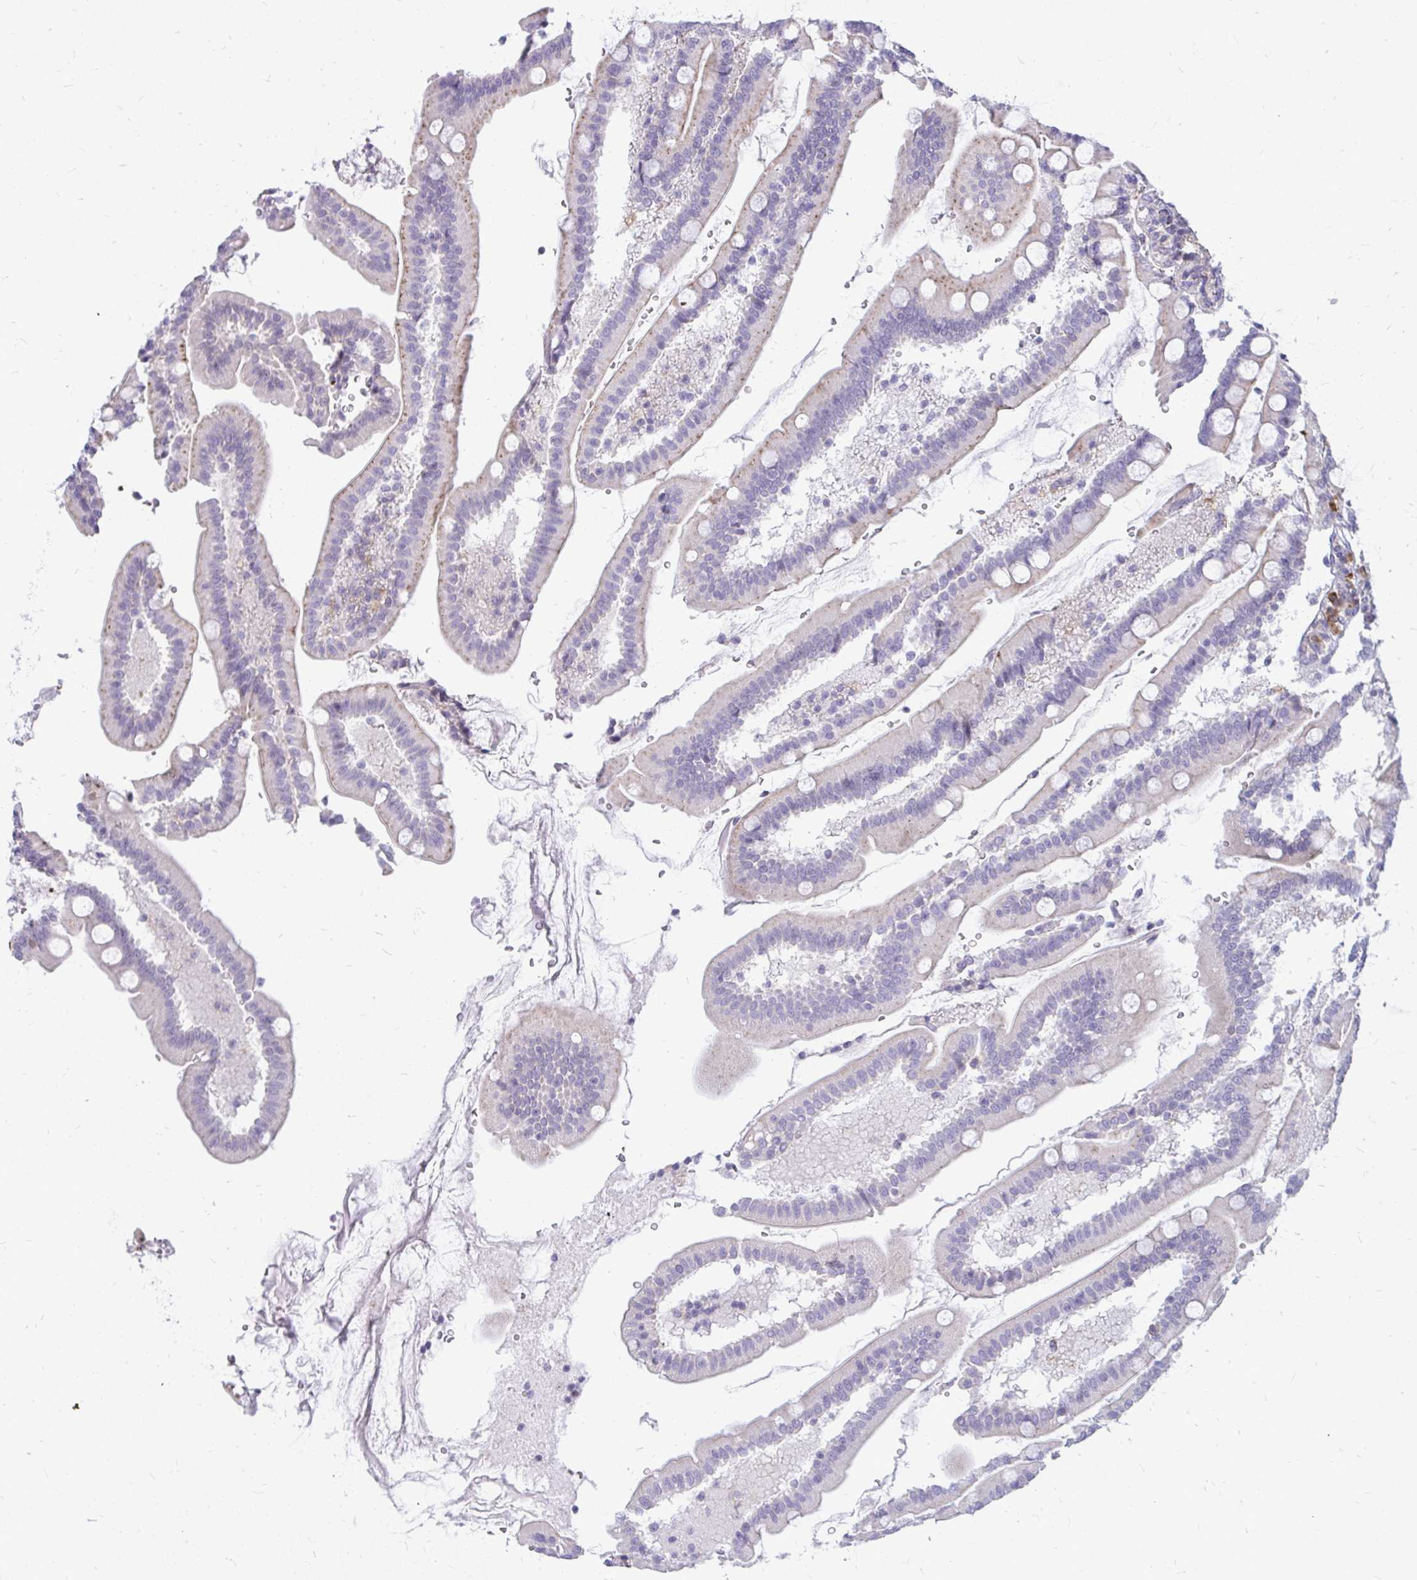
{"staining": {"intensity": "weak", "quantity": "<25%", "location": "cytoplasmic/membranous"}, "tissue": "duodenum", "cell_type": "Glandular cells", "image_type": "normal", "snomed": [{"axis": "morphology", "description": "Normal tissue, NOS"}, {"axis": "topography", "description": "Duodenum"}], "caption": "The immunohistochemistry photomicrograph has no significant staining in glandular cells of duodenum. The staining was performed using DAB to visualize the protein expression in brown, while the nuclei were stained in blue with hematoxylin (Magnification: 20x).", "gene": "FAM9A", "patient": {"sex": "female", "age": 67}}